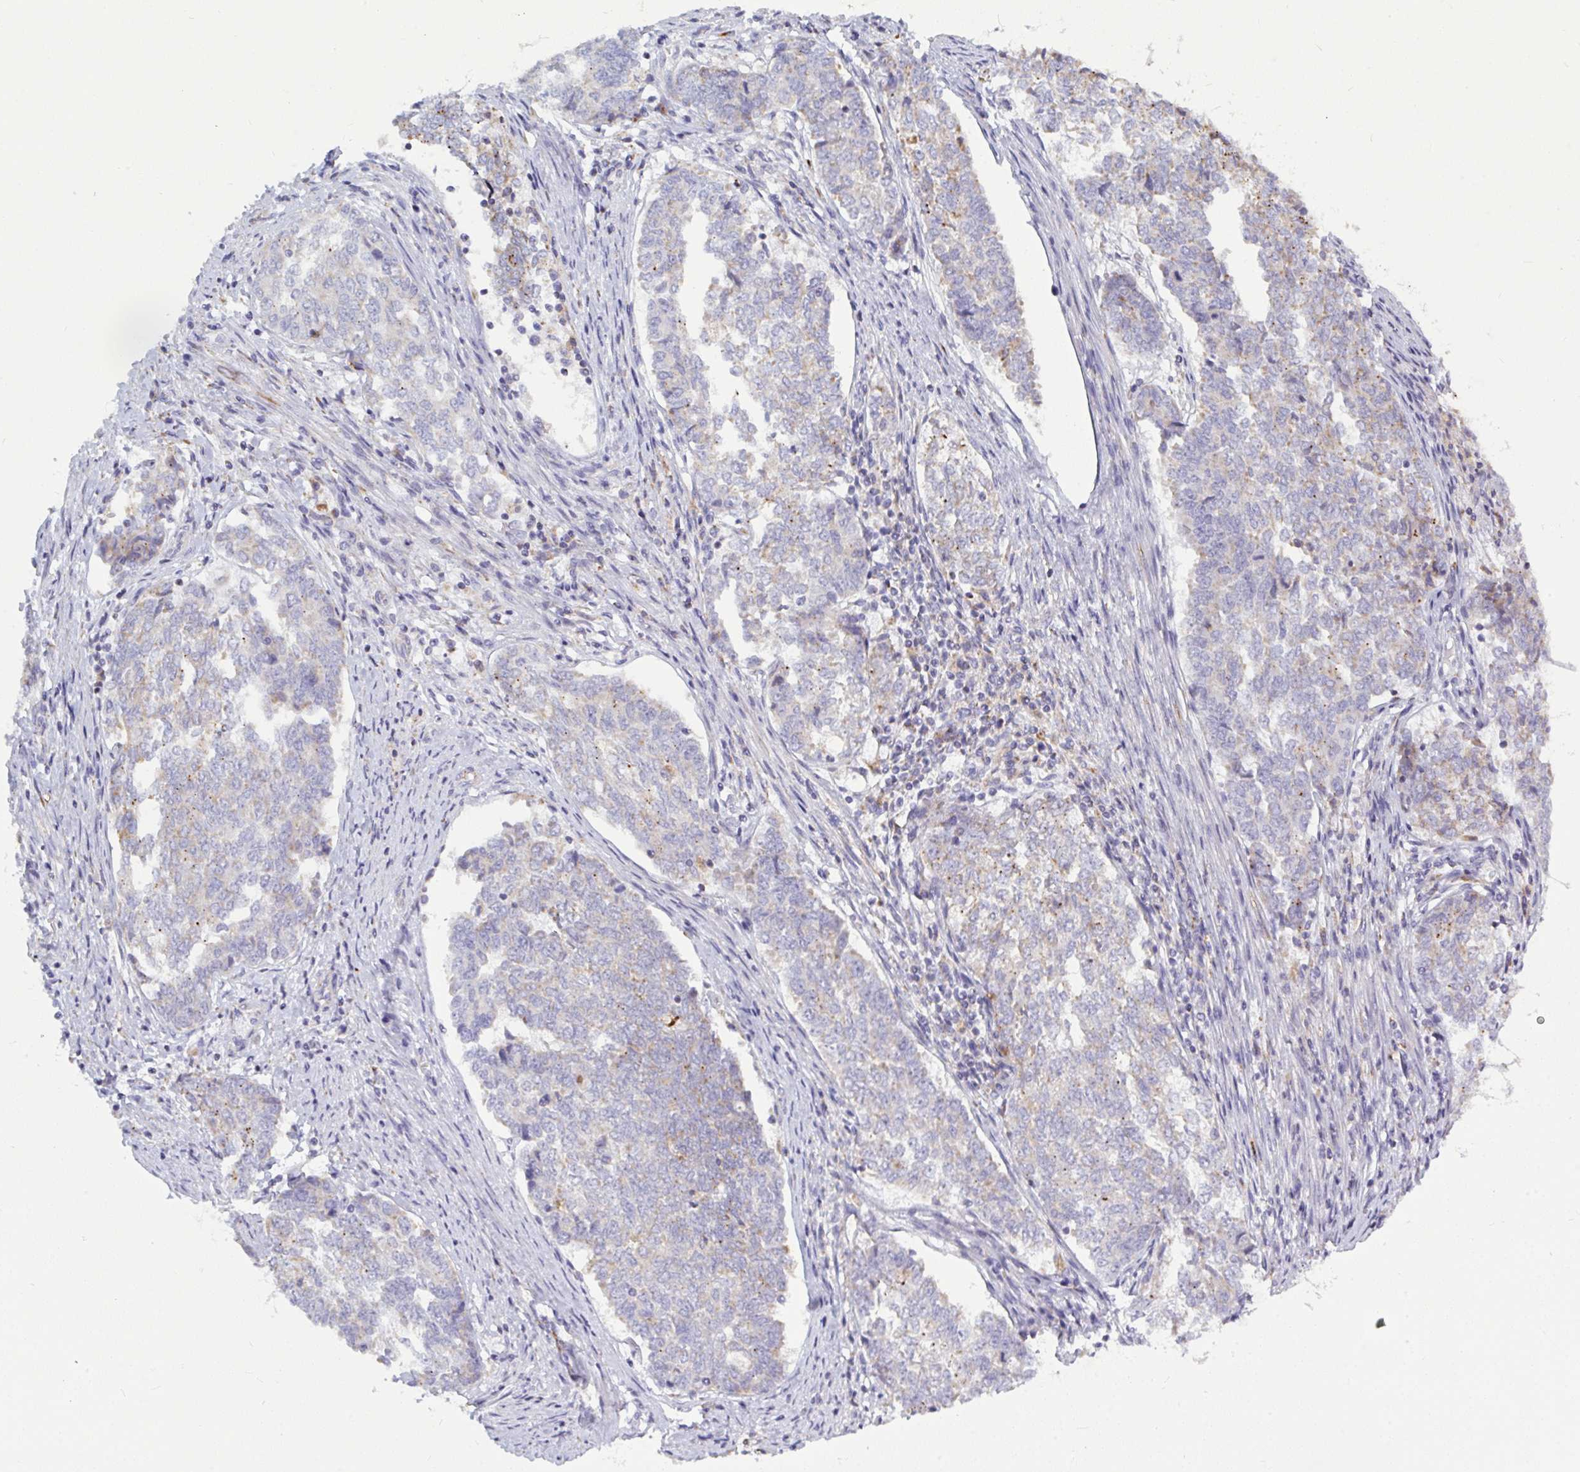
{"staining": {"intensity": "weak", "quantity": "25%-75%", "location": "cytoplasmic/membranous"}, "tissue": "endometrial cancer", "cell_type": "Tumor cells", "image_type": "cancer", "snomed": [{"axis": "morphology", "description": "Adenocarcinoma, NOS"}, {"axis": "topography", "description": "Endometrium"}], "caption": "Endometrial cancer (adenocarcinoma) tissue reveals weak cytoplasmic/membranous staining in about 25%-75% of tumor cells", "gene": "ATG9A", "patient": {"sex": "female", "age": 80}}